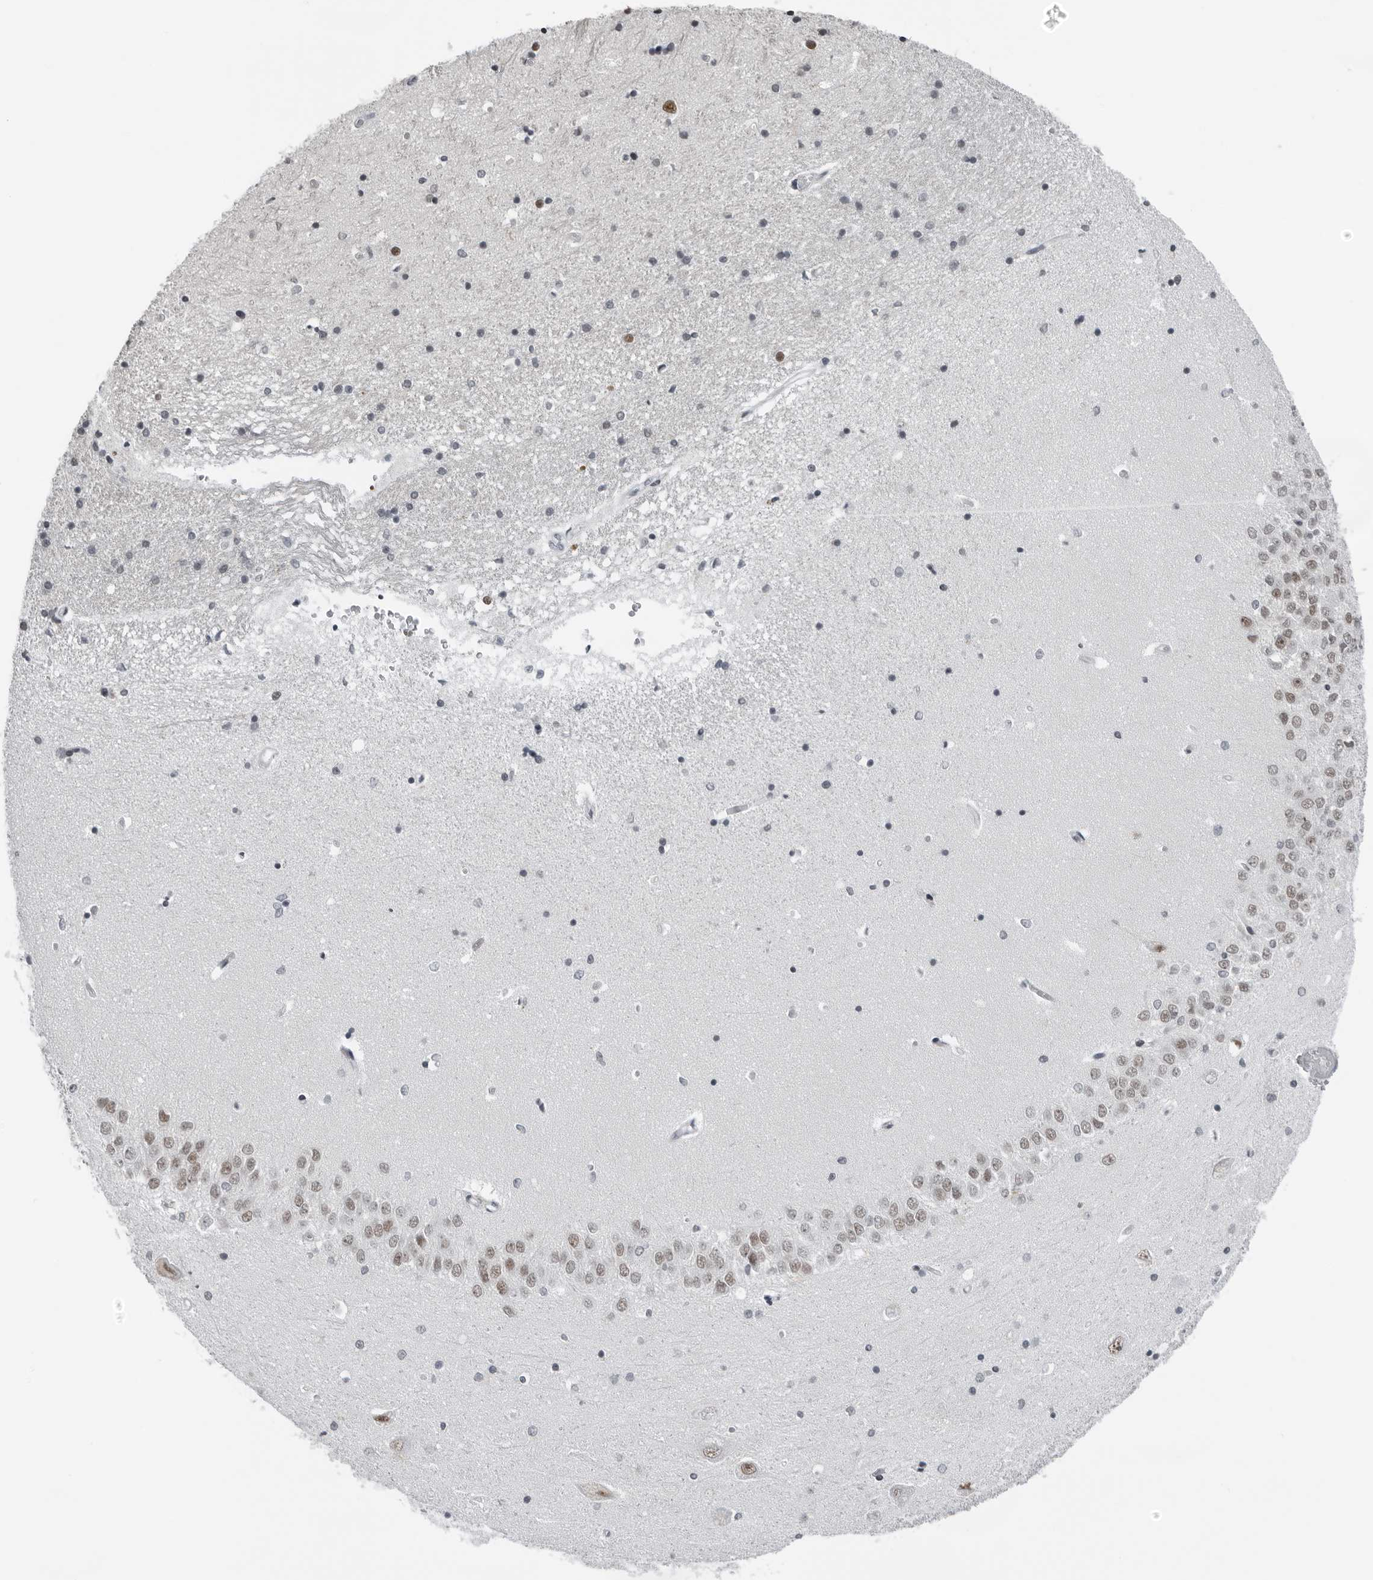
{"staining": {"intensity": "weak", "quantity": "<25%", "location": "nuclear"}, "tissue": "hippocampus", "cell_type": "Glial cells", "image_type": "normal", "snomed": [{"axis": "morphology", "description": "Normal tissue, NOS"}, {"axis": "topography", "description": "Hippocampus"}], "caption": "An IHC image of unremarkable hippocampus is shown. There is no staining in glial cells of hippocampus. The staining is performed using DAB (3,3'-diaminobenzidine) brown chromogen with nuclei counter-stained in using hematoxylin.", "gene": "PPP1R42", "patient": {"sex": "male", "age": 45}}